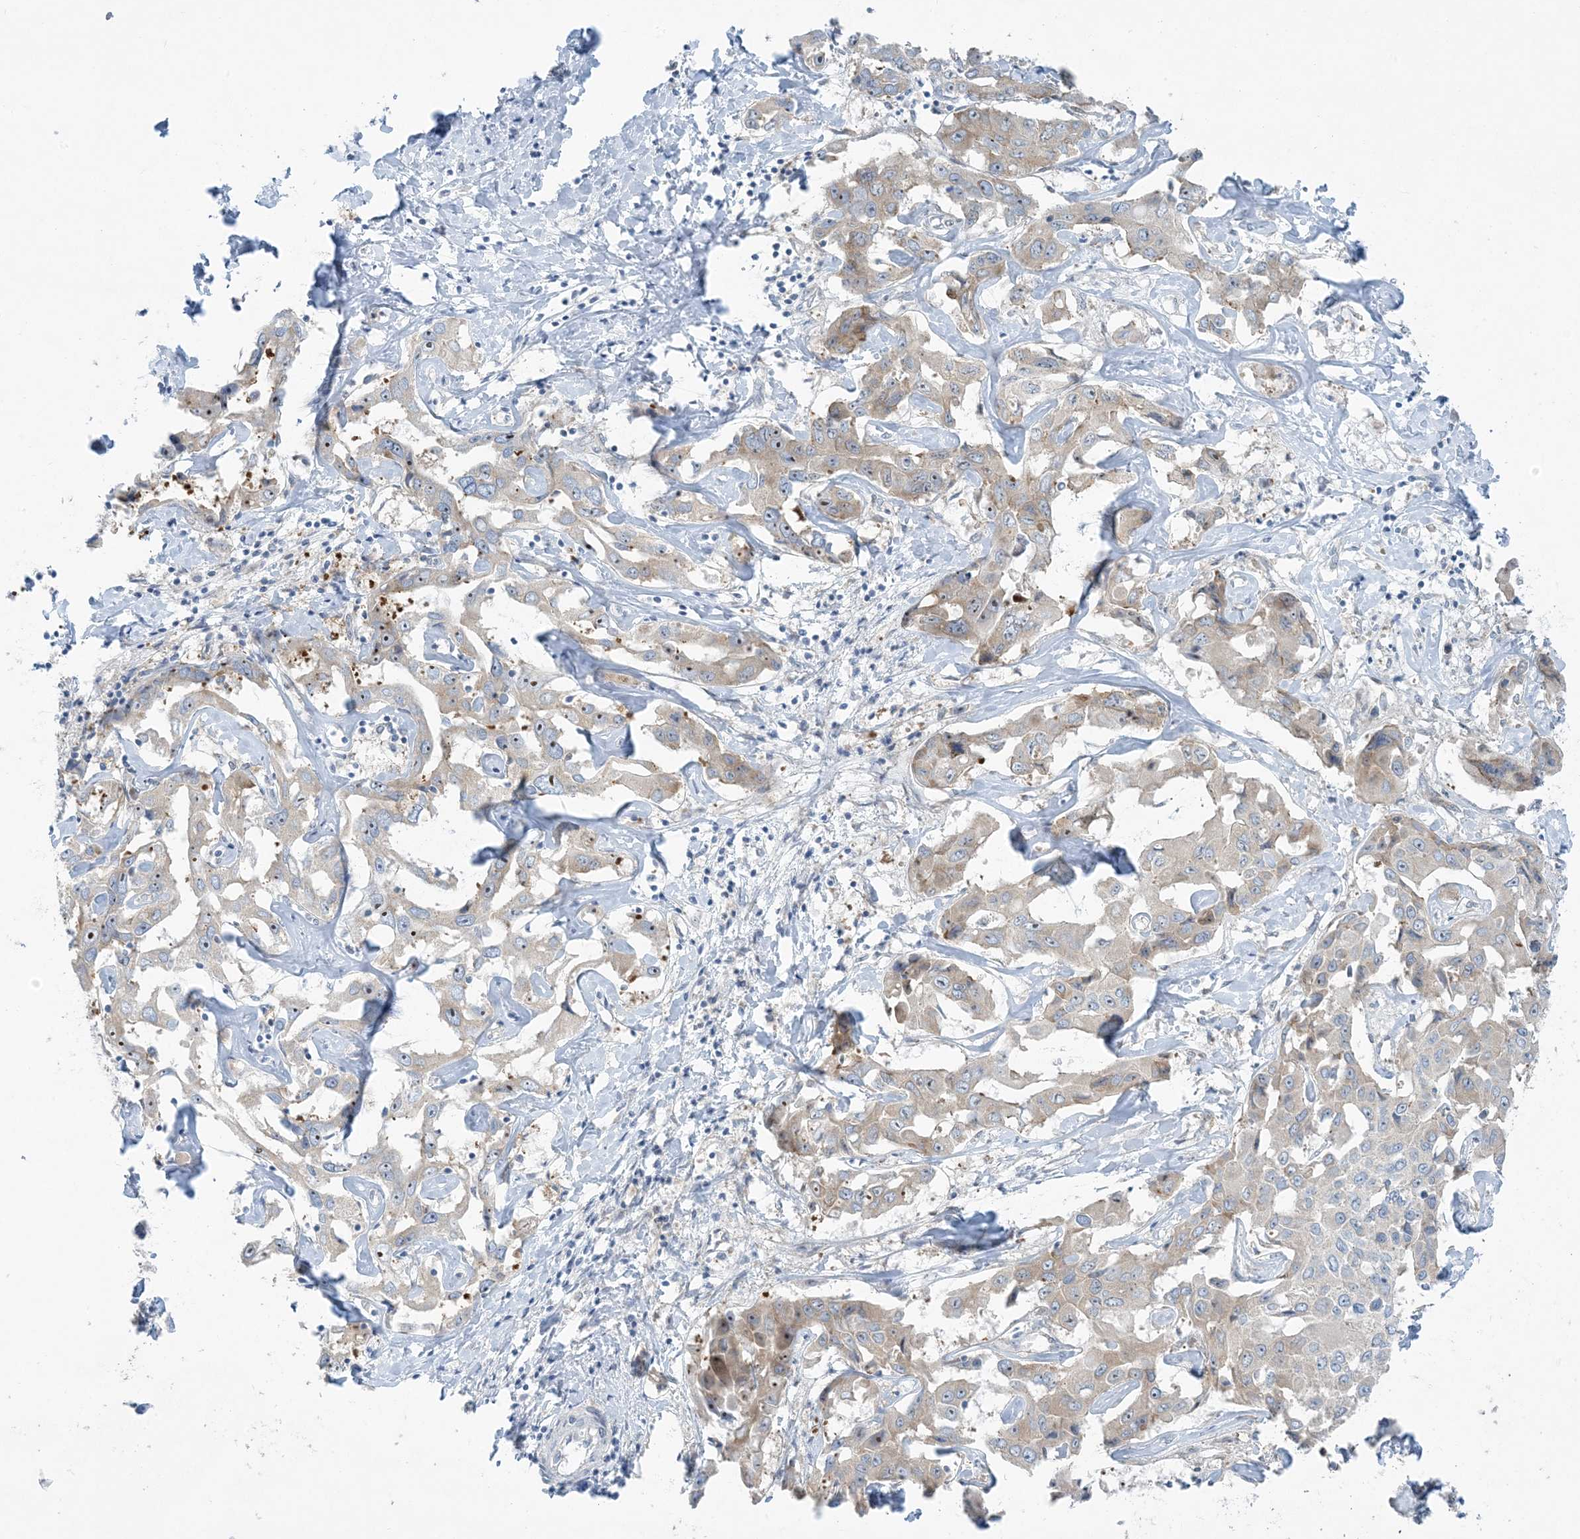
{"staining": {"intensity": "weak", "quantity": "25%-75%", "location": "cytoplasmic/membranous"}, "tissue": "liver cancer", "cell_type": "Tumor cells", "image_type": "cancer", "snomed": [{"axis": "morphology", "description": "Cholangiocarcinoma"}, {"axis": "topography", "description": "Liver"}], "caption": "Cholangiocarcinoma (liver) stained with a protein marker reveals weak staining in tumor cells.", "gene": "SCN3A", "patient": {"sex": "male", "age": 59}}